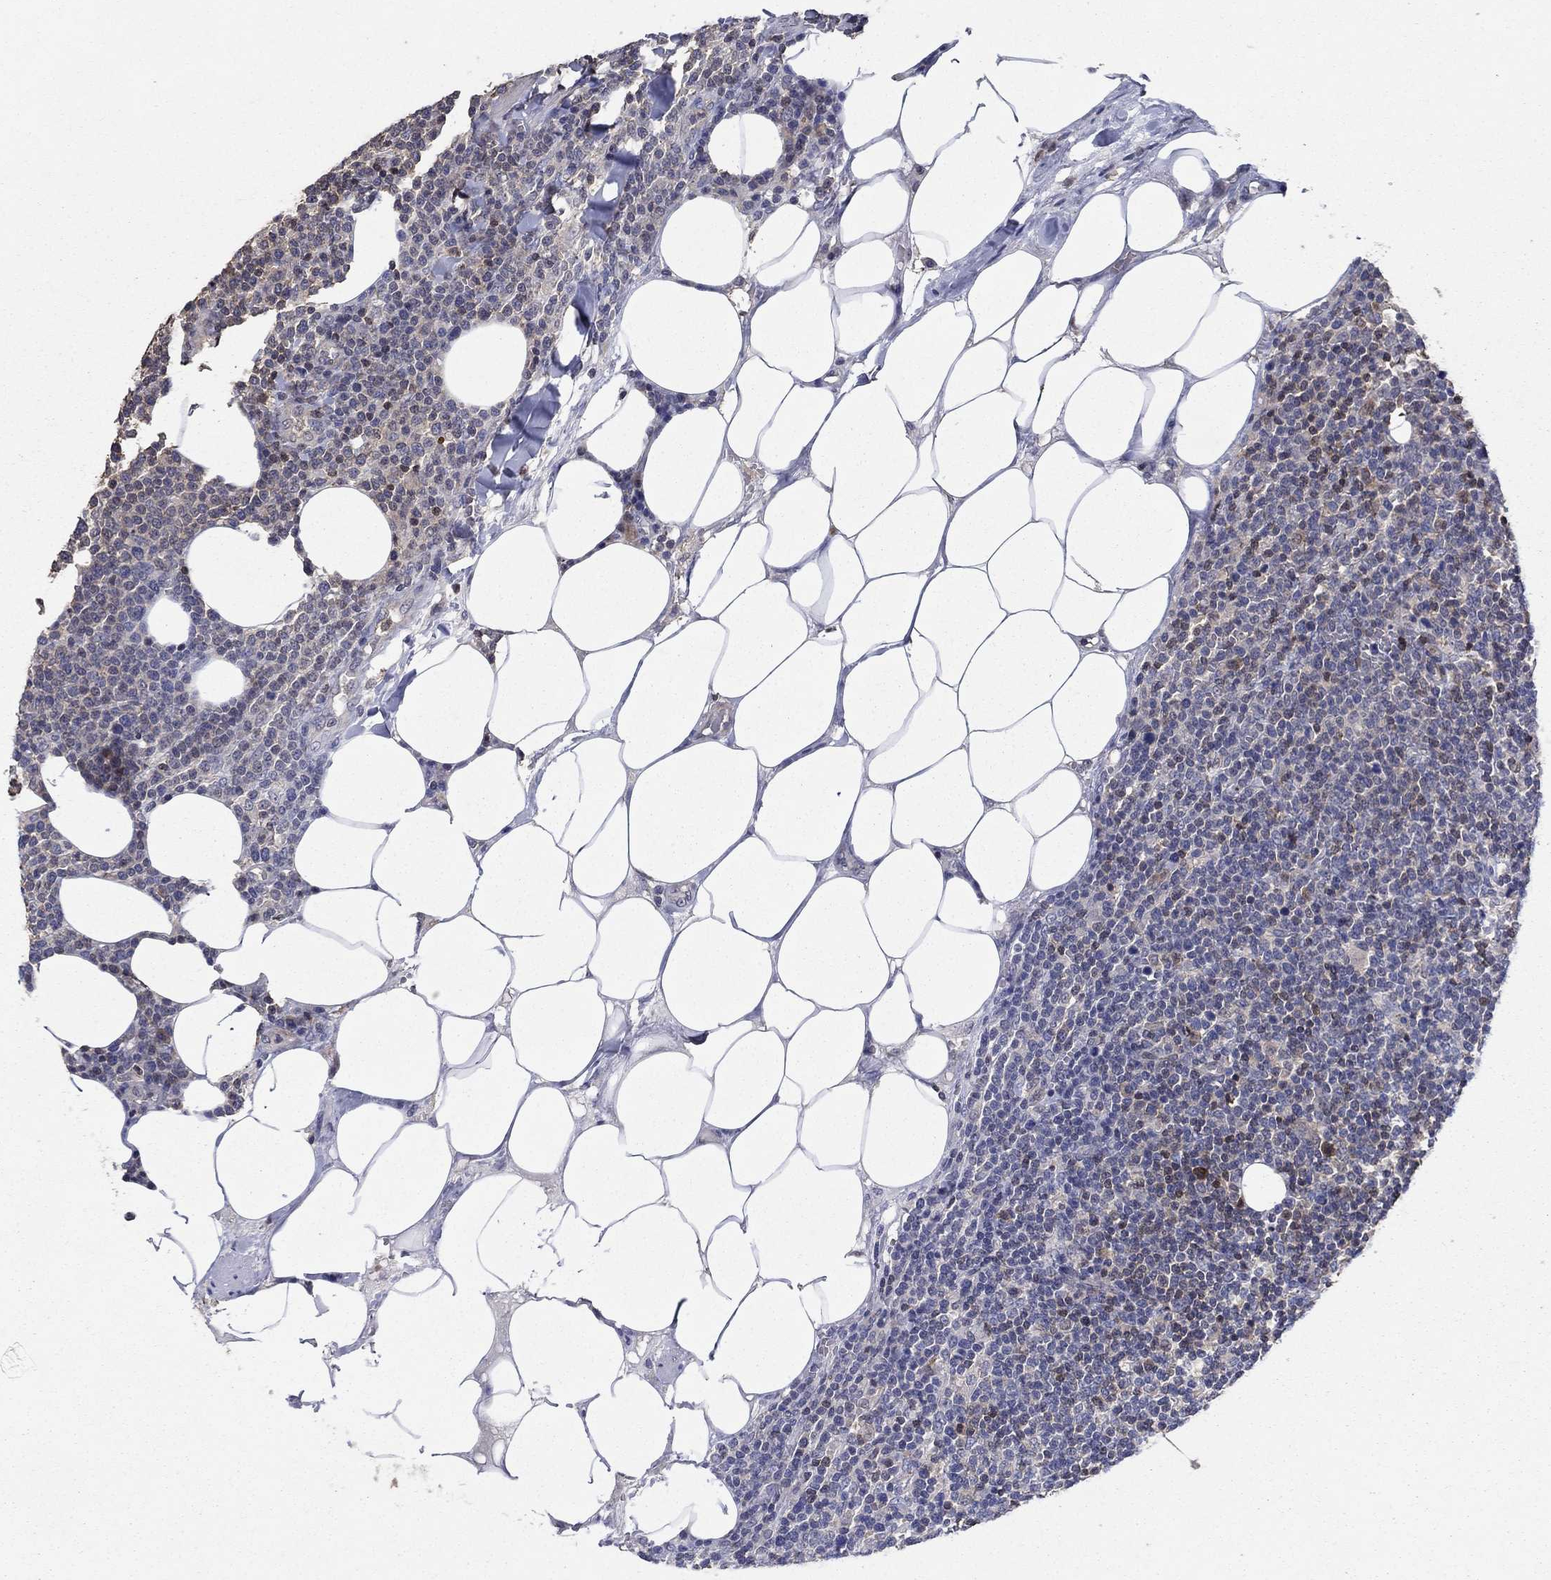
{"staining": {"intensity": "negative", "quantity": "none", "location": "none"}, "tissue": "lymphoma", "cell_type": "Tumor cells", "image_type": "cancer", "snomed": [{"axis": "morphology", "description": "Malignant lymphoma, non-Hodgkin's type, High grade"}, {"axis": "topography", "description": "Lymph node"}], "caption": "This image is of lymphoma stained with IHC to label a protein in brown with the nuclei are counter-stained blue. There is no staining in tumor cells. Brightfield microscopy of immunohistochemistry (IHC) stained with DAB (3,3'-diaminobenzidine) (brown) and hematoxylin (blue), captured at high magnification.", "gene": "DVL1", "patient": {"sex": "male", "age": 61}}